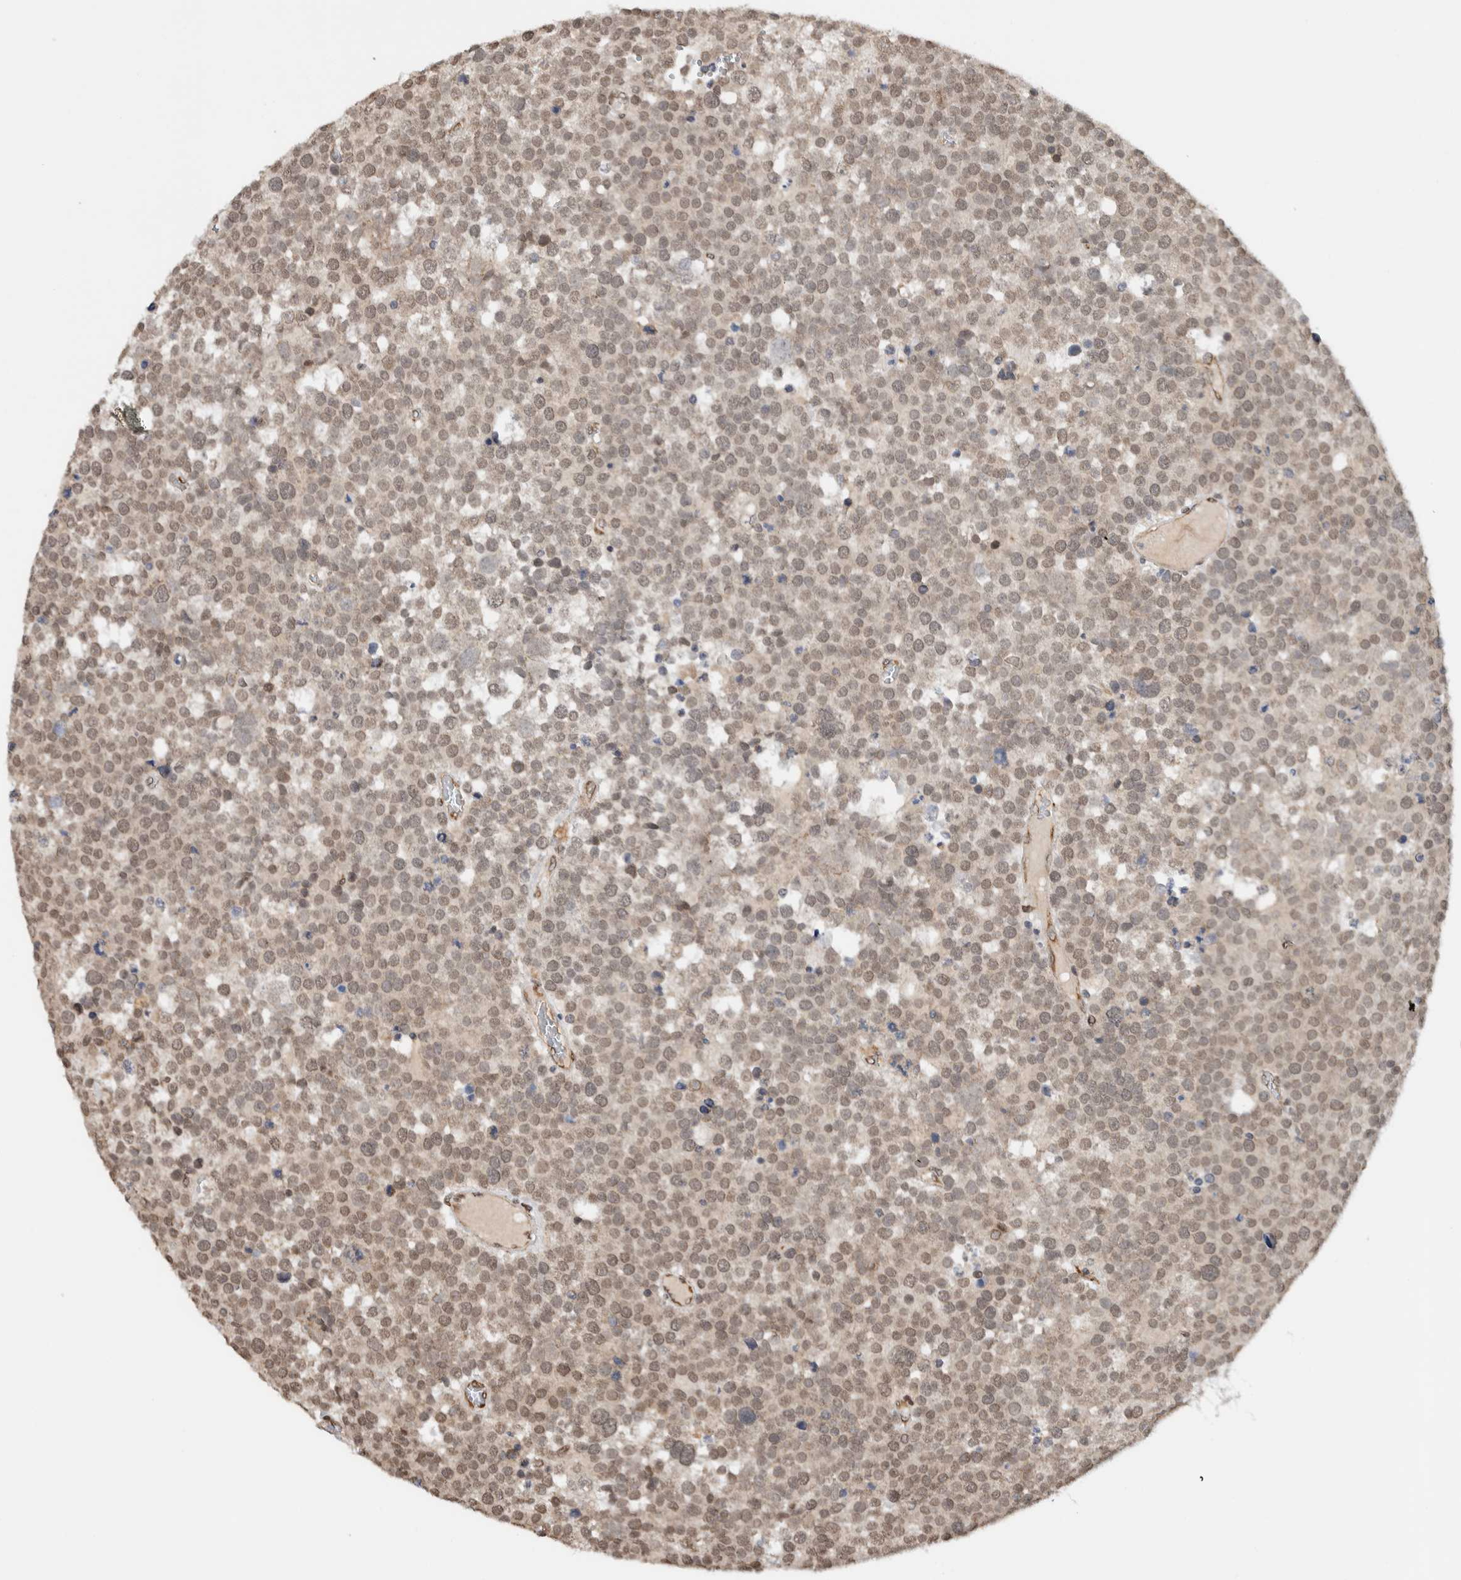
{"staining": {"intensity": "weak", "quantity": ">75%", "location": "nuclear"}, "tissue": "testis cancer", "cell_type": "Tumor cells", "image_type": "cancer", "snomed": [{"axis": "morphology", "description": "Seminoma, NOS"}, {"axis": "topography", "description": "Testis"}], "caption": "Immunohistochemistry (DAB (3,3'-diaminobenzidine)) staining of testis cancer exhibits weak nuclear protein staining in about >75% of tumor cells.", "gene": "TNRC18", "patient": {"sex": "male", "age": 71}}